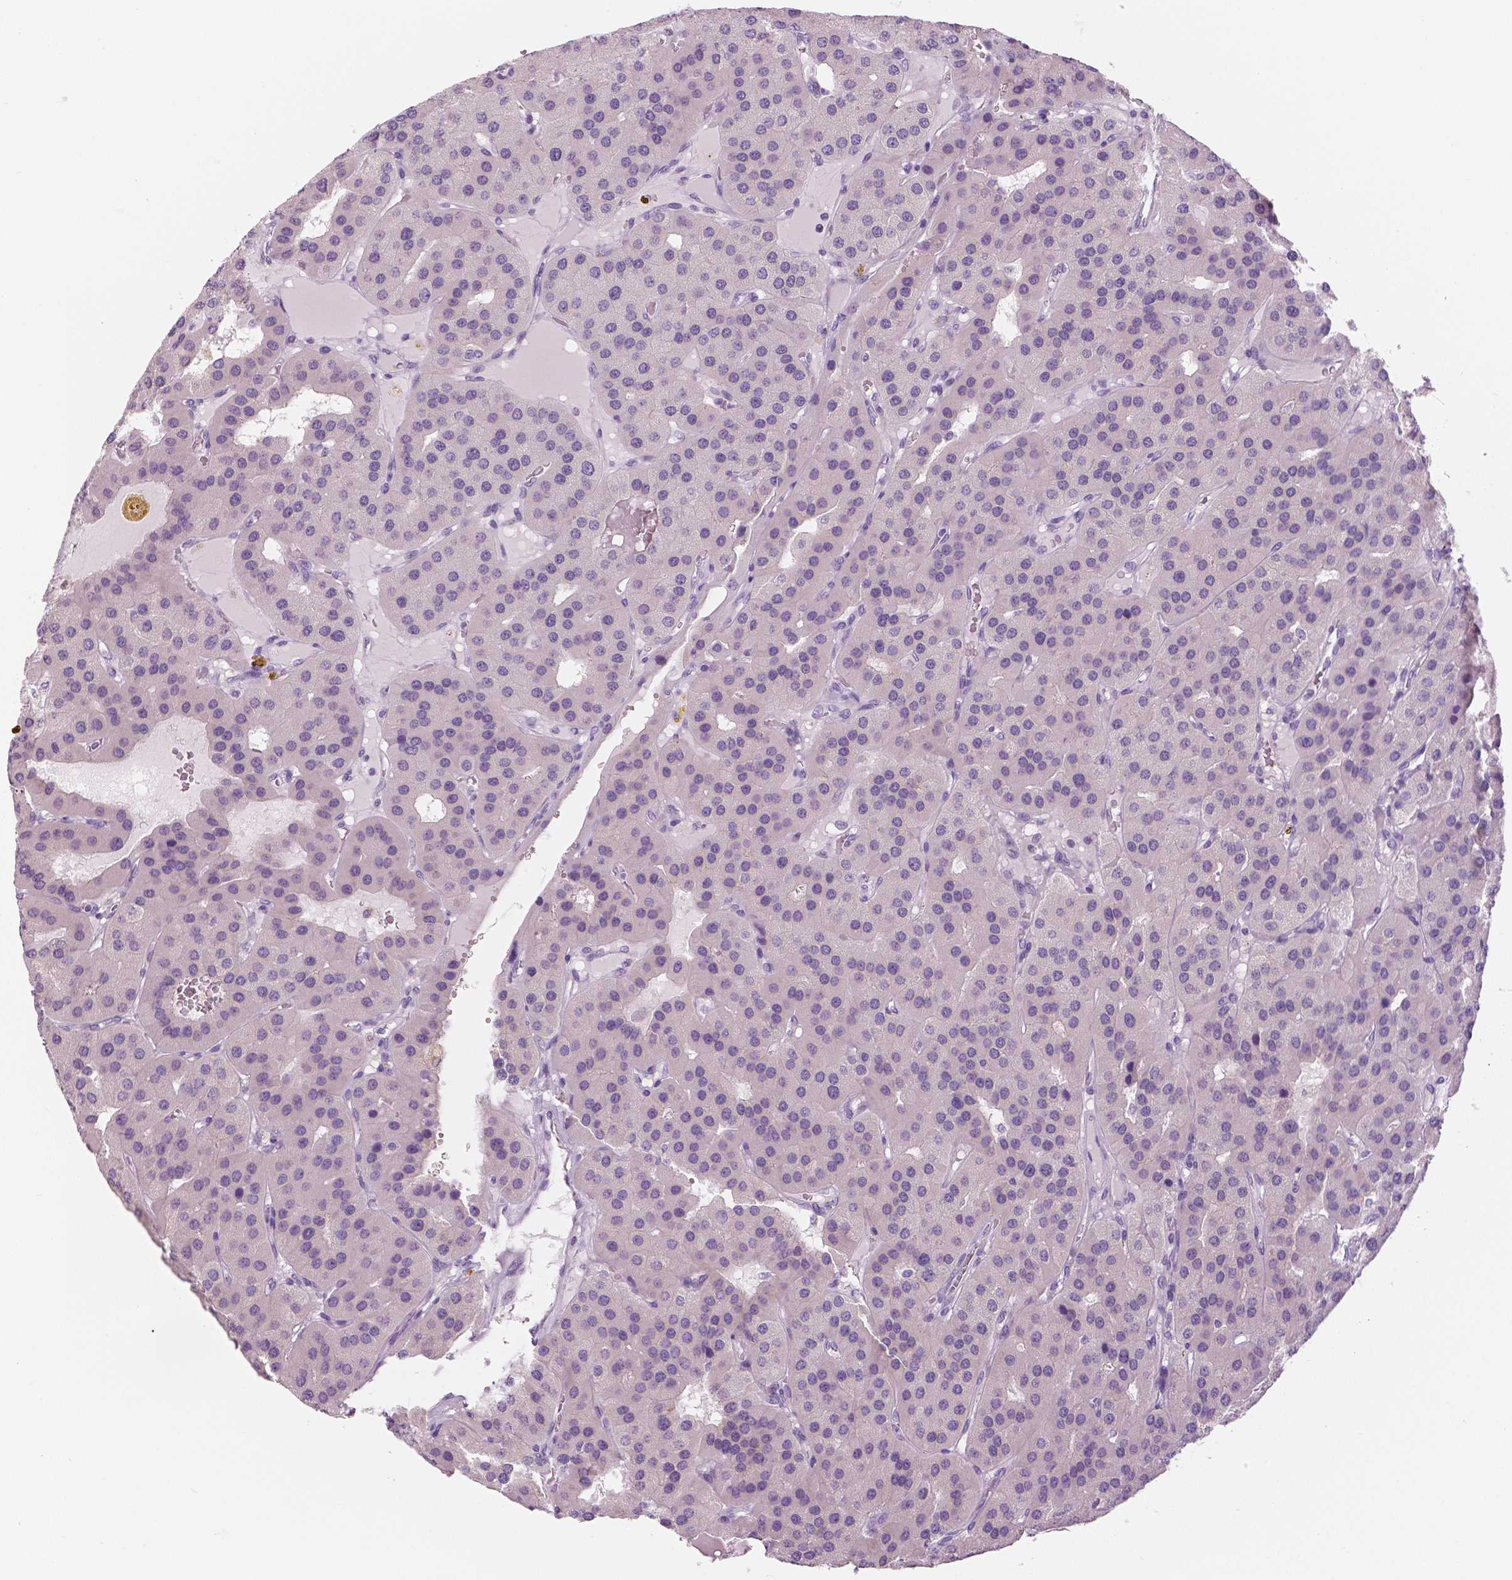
{"staining": {"intensity": "negative", "quantity": "none", "location": "none"}, "tissue": "parathyroid gland", "cell_type": "Glandular cells", "image_type": "normal", "snomed": [{"axis": "morphology", "description": "Normal tissue, NOS"}, {"axis": "morphology", "description": "Adenoma, NOS"}, {"axis": "topography", "description": "Parathyroid gland"}], "caption": "DAB (3,3'-diaminobenzidine) immunohistochemical staining of normal parathyroid gland shows no significant expression in glandular cells.", "gene": "SLC24A1", "patient": {"sex": "female", "age": 86}}